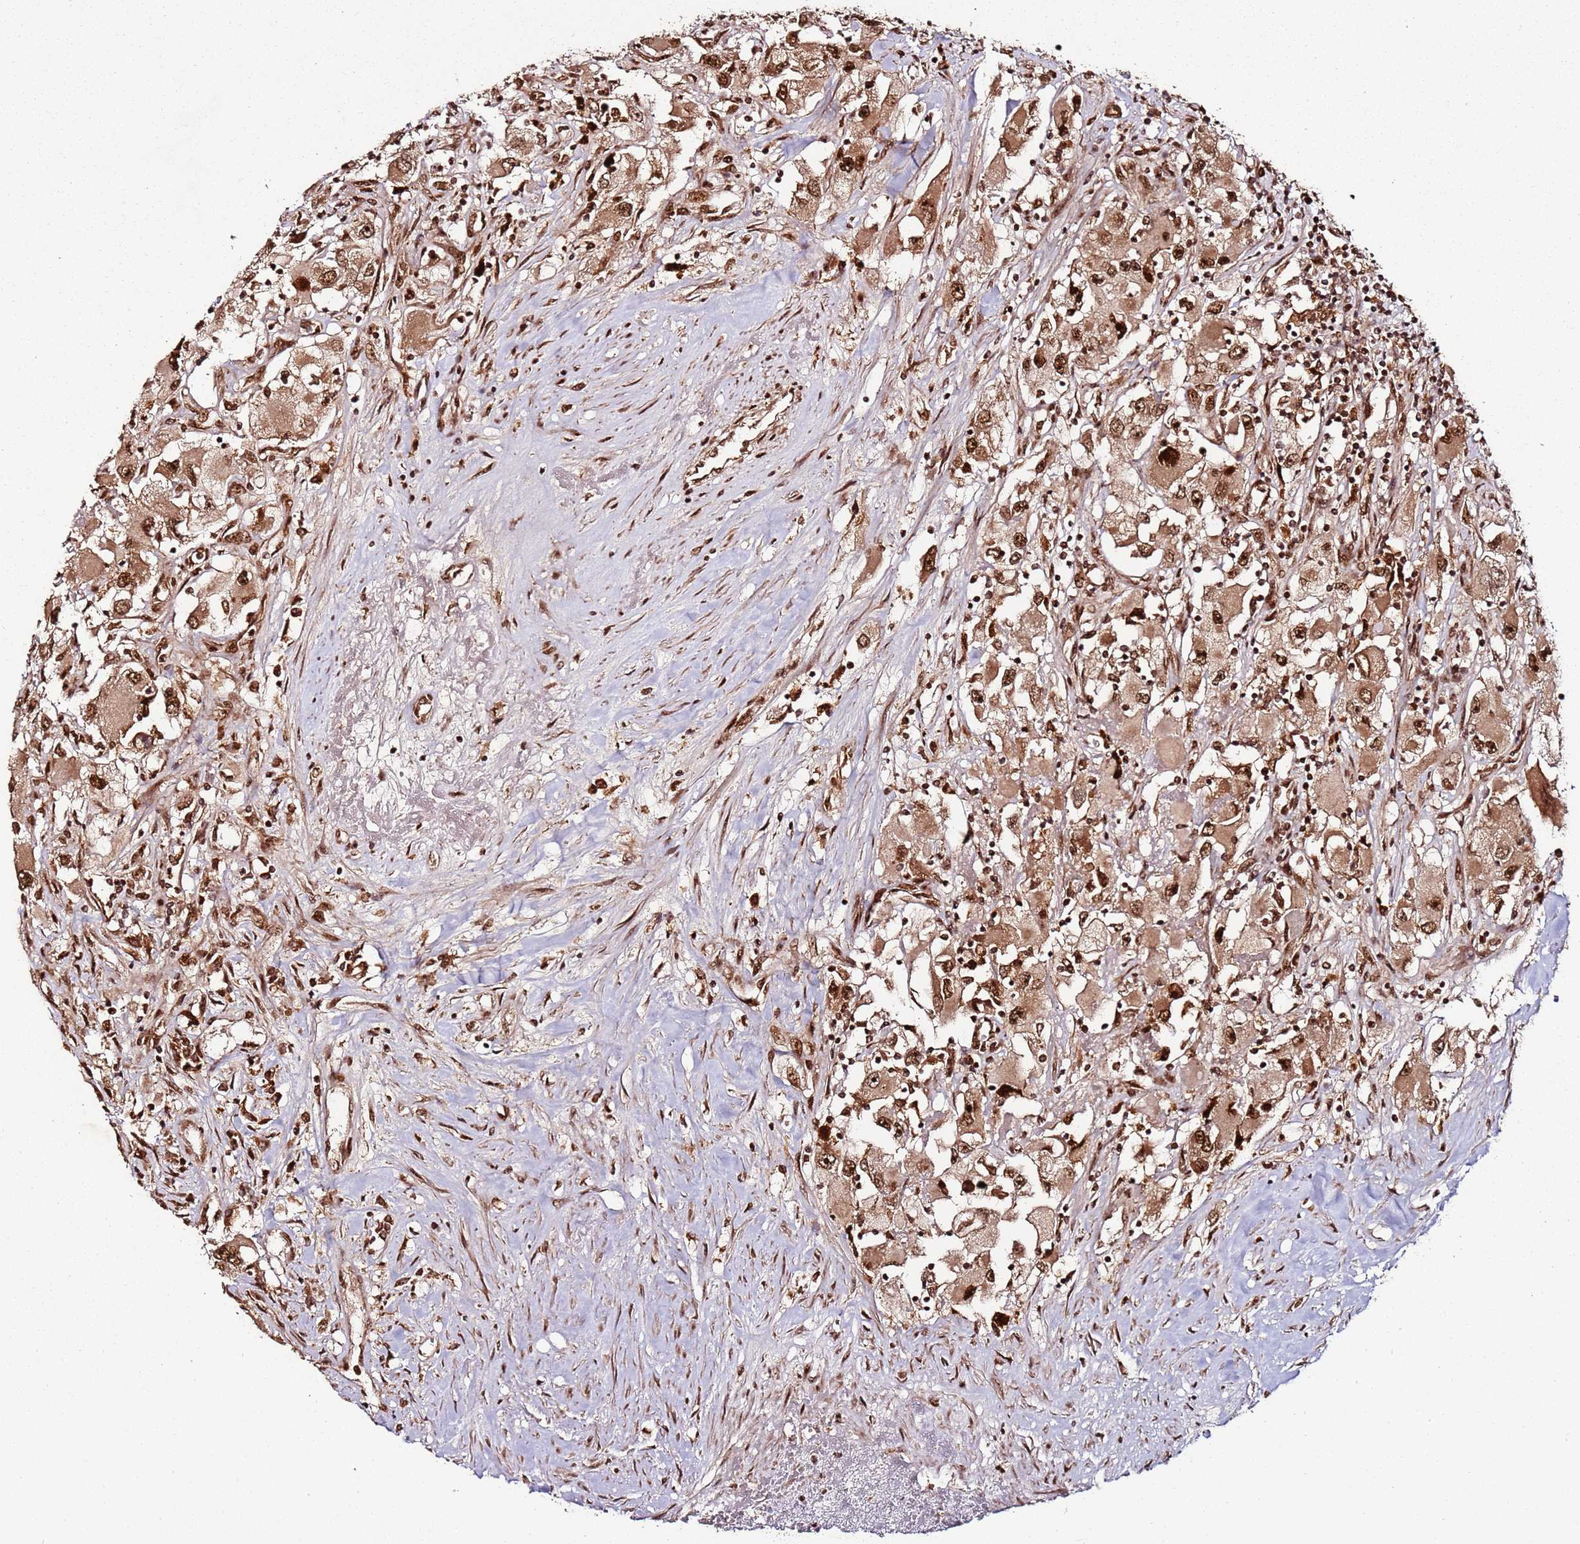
{"staining": {"intensity": "strong", "quantity": ">75%", "location": "cytoplasmic/membranous,nuclear"}, "tissue": "renal cancer", "cell_type": "Tumor cells", "image_type": "cancer", "snomed": [{"axis": "morphology", "description": "Adenocarcinoma, NOS"}, {"axis": "topography", "description": "Kidney"}], "caption": "Immunohistochemical staining of human renal adenocarcinoma displays strong cytoplasmic/membranous and nuclear protein positivity in about >75% of tumor cells.", "gene": "XRN2", "patient": {"sex": "female", "age": 52}}